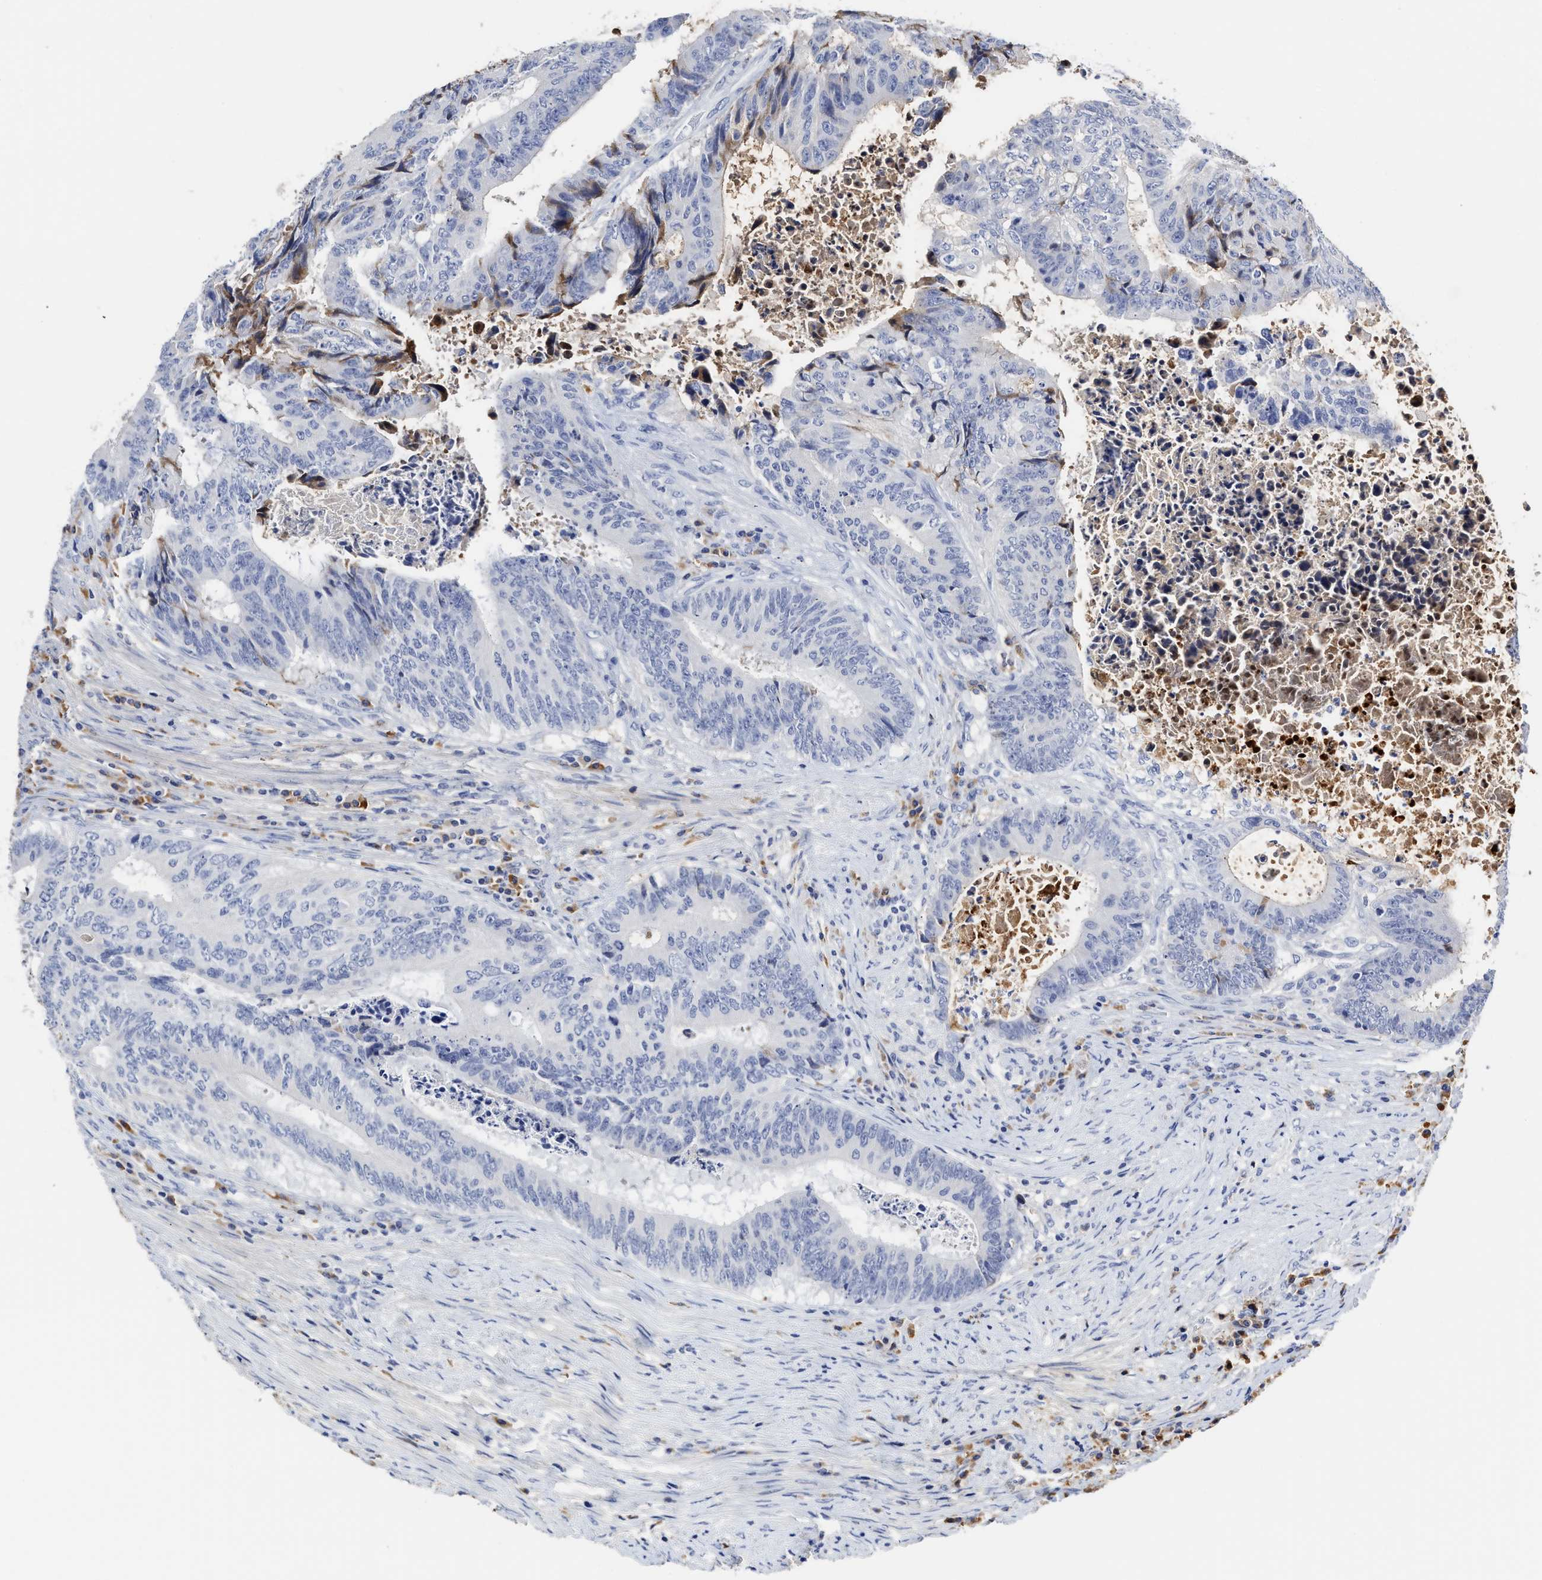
{"staining": {"intensity": "negative", "quantity": "none", "location": "none"}, "tissue": "colorectal cancer", "cell_type": "Tumor cells", "image_type": "cancer", "snomed": [{"axis": "morphology", "description": "Adenocarcinoma, NOS"}, {"axis": "topography", "description": "Rectum"}], "caption": "DAB (3,3'-diaminobenzidine) immunohistochemical staining of colorectal cancer (adenocarcinoma) demonstrates no significant positivity in tumor cells.", "gene": "C2", "patient": {"sex": "male", "age": 72}}